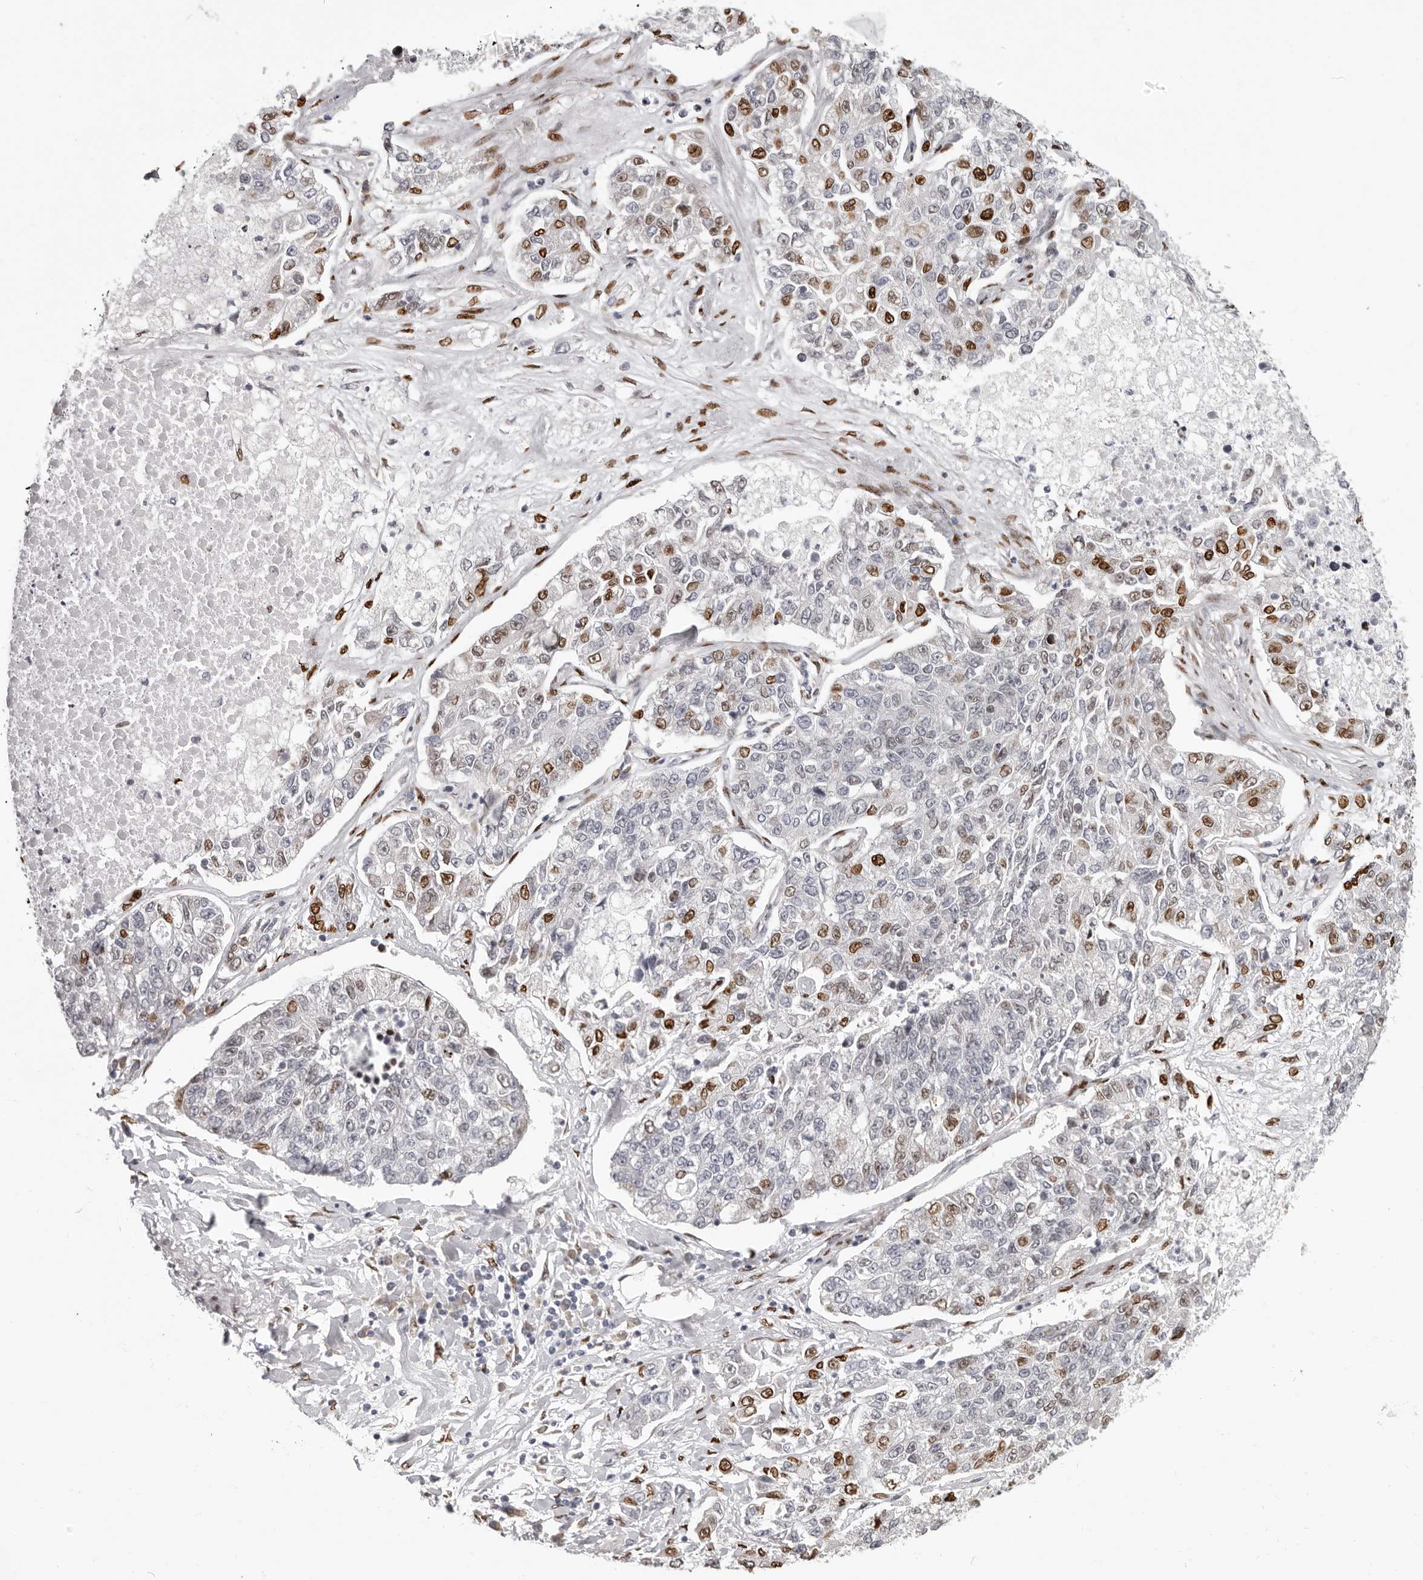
{"staining": {"intensity": "moderate", "quantity": "25%-75%", "location": "nuclear"}, "tissue": "lung cancer", "cell_type": "Tumor cells", "image_type": "cancer", "snomed": [{"axis": "morphology", "description": "Adenocarcinoma, NOS"}, {"axis": "topography", "description": "Lung"}], "caption": "DAB immunohistochemical staining of lung cancer exhibits moderate nuclear protein staining in about 25%-75% of tumor cells.", "gene": "SRP19", "patient": {"sex": "male", "age": 49}}